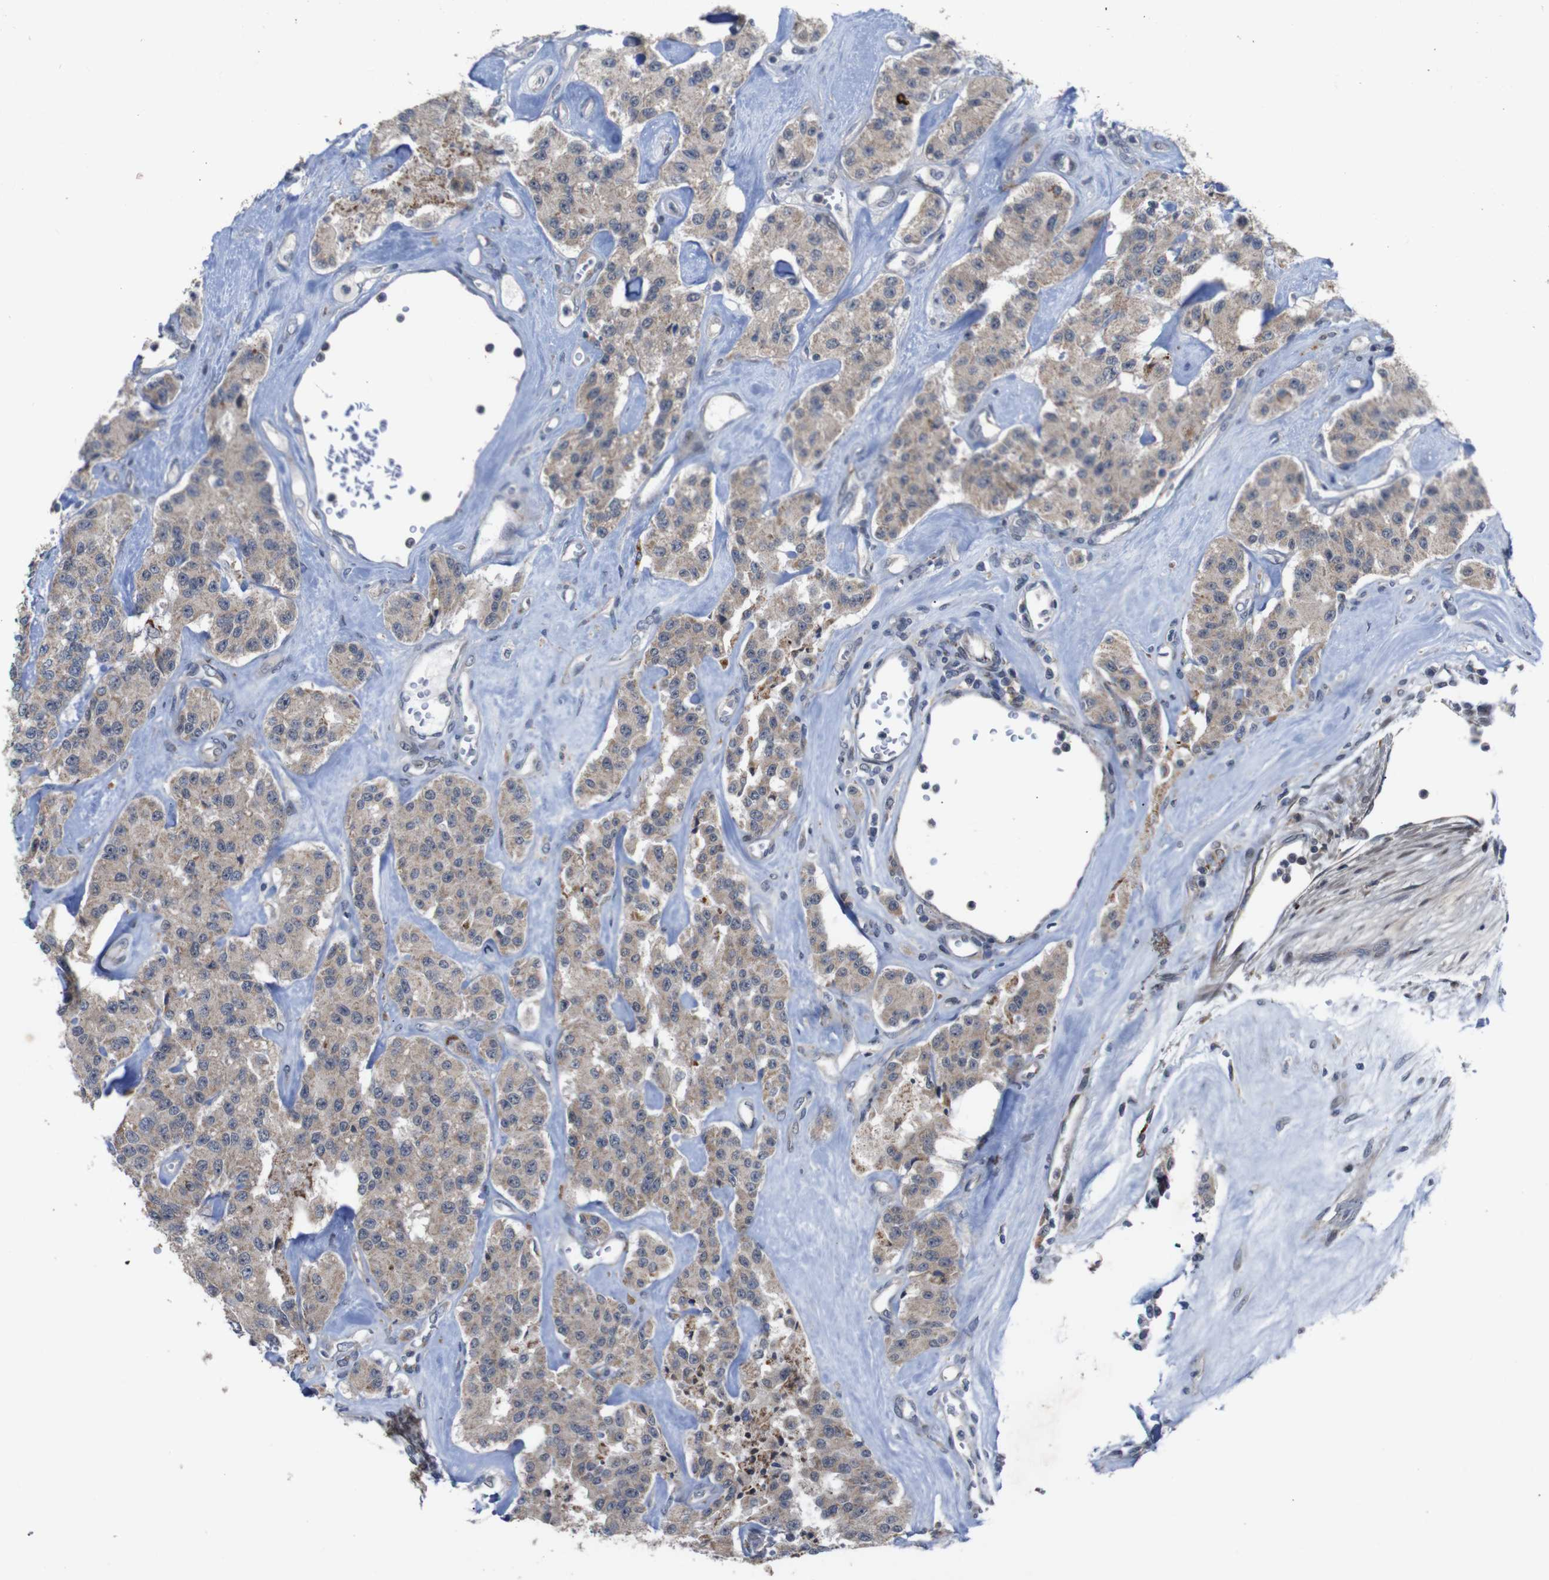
{"staining": {"intensity": "weak", "quantity": ">75%", "location": "cytoplasmic/membranous"}, "tissue": "carcinoid", "cell_type": "Tumor cells", "image_type": "cancer", "snomed": [{"axis": "morphology", "description": "Carcinoid, malignant, NOS"}, {"axis": "topography", "description": "Pancreas"}], "caption": "Weak cytoplasmic/membranous staining is seen in approximately >75% of tumor cells in carcinoid.", "gene": "ATP7B", "patient": {"sex": "male", "age": 41}}